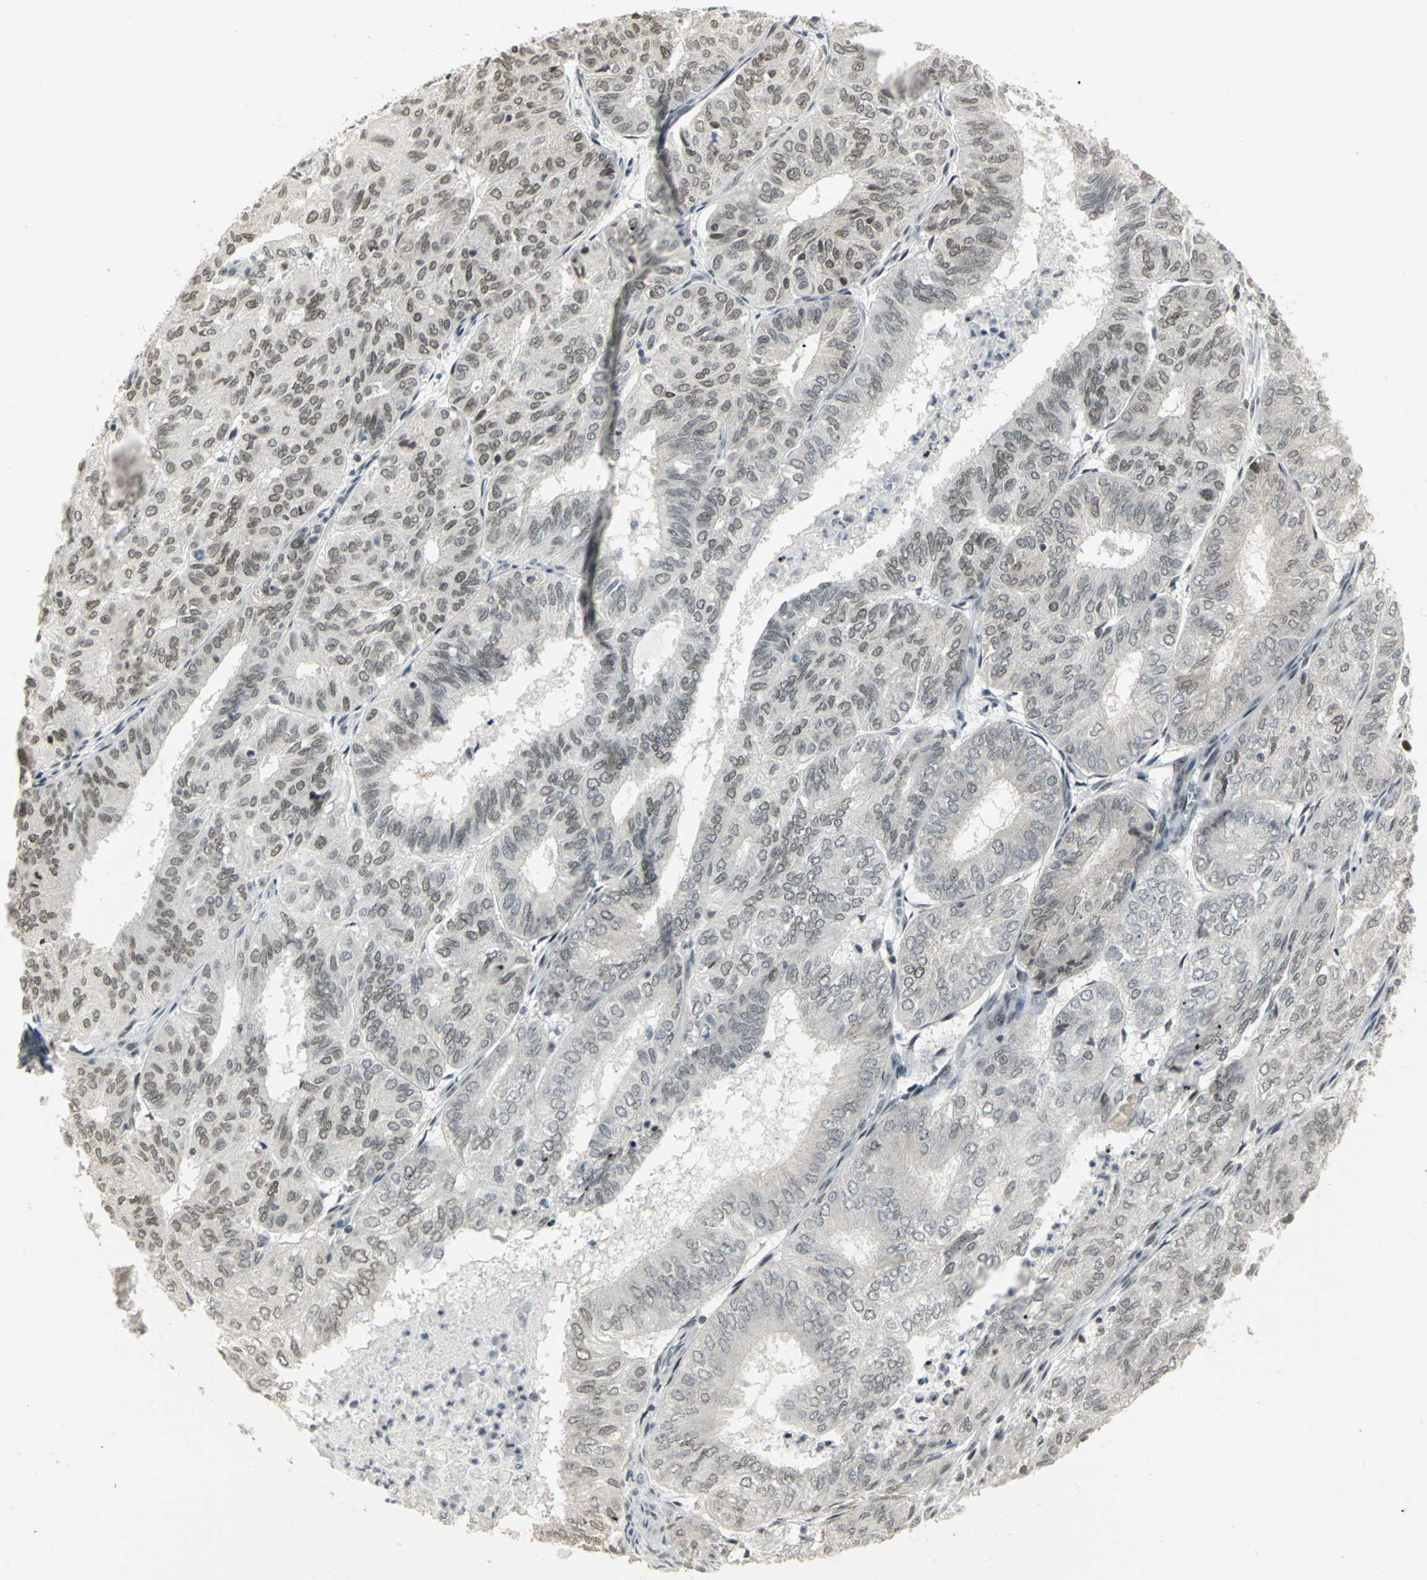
{"staining": {"intensity": "weak", "quantity": "25%-75%", "location": "nuclear"}, "tissue": "endometrial cancer", "cell_type": "Tumor cells", "image_type": "cancer", "snomed": [{"axis": "morphology", "description": "Adenocarcinoma, NOS"}, {"axis": "topography", "description": "Uterus"}], "caption": "Approximately 25%-75% of tumor cells in endometrial adenocarcinoma reveal weak nuclear protein staining as visualized by brown immunohistochemical staining.", "gene": "CBX3", "patient": {"sex": "female", "age": 60}}